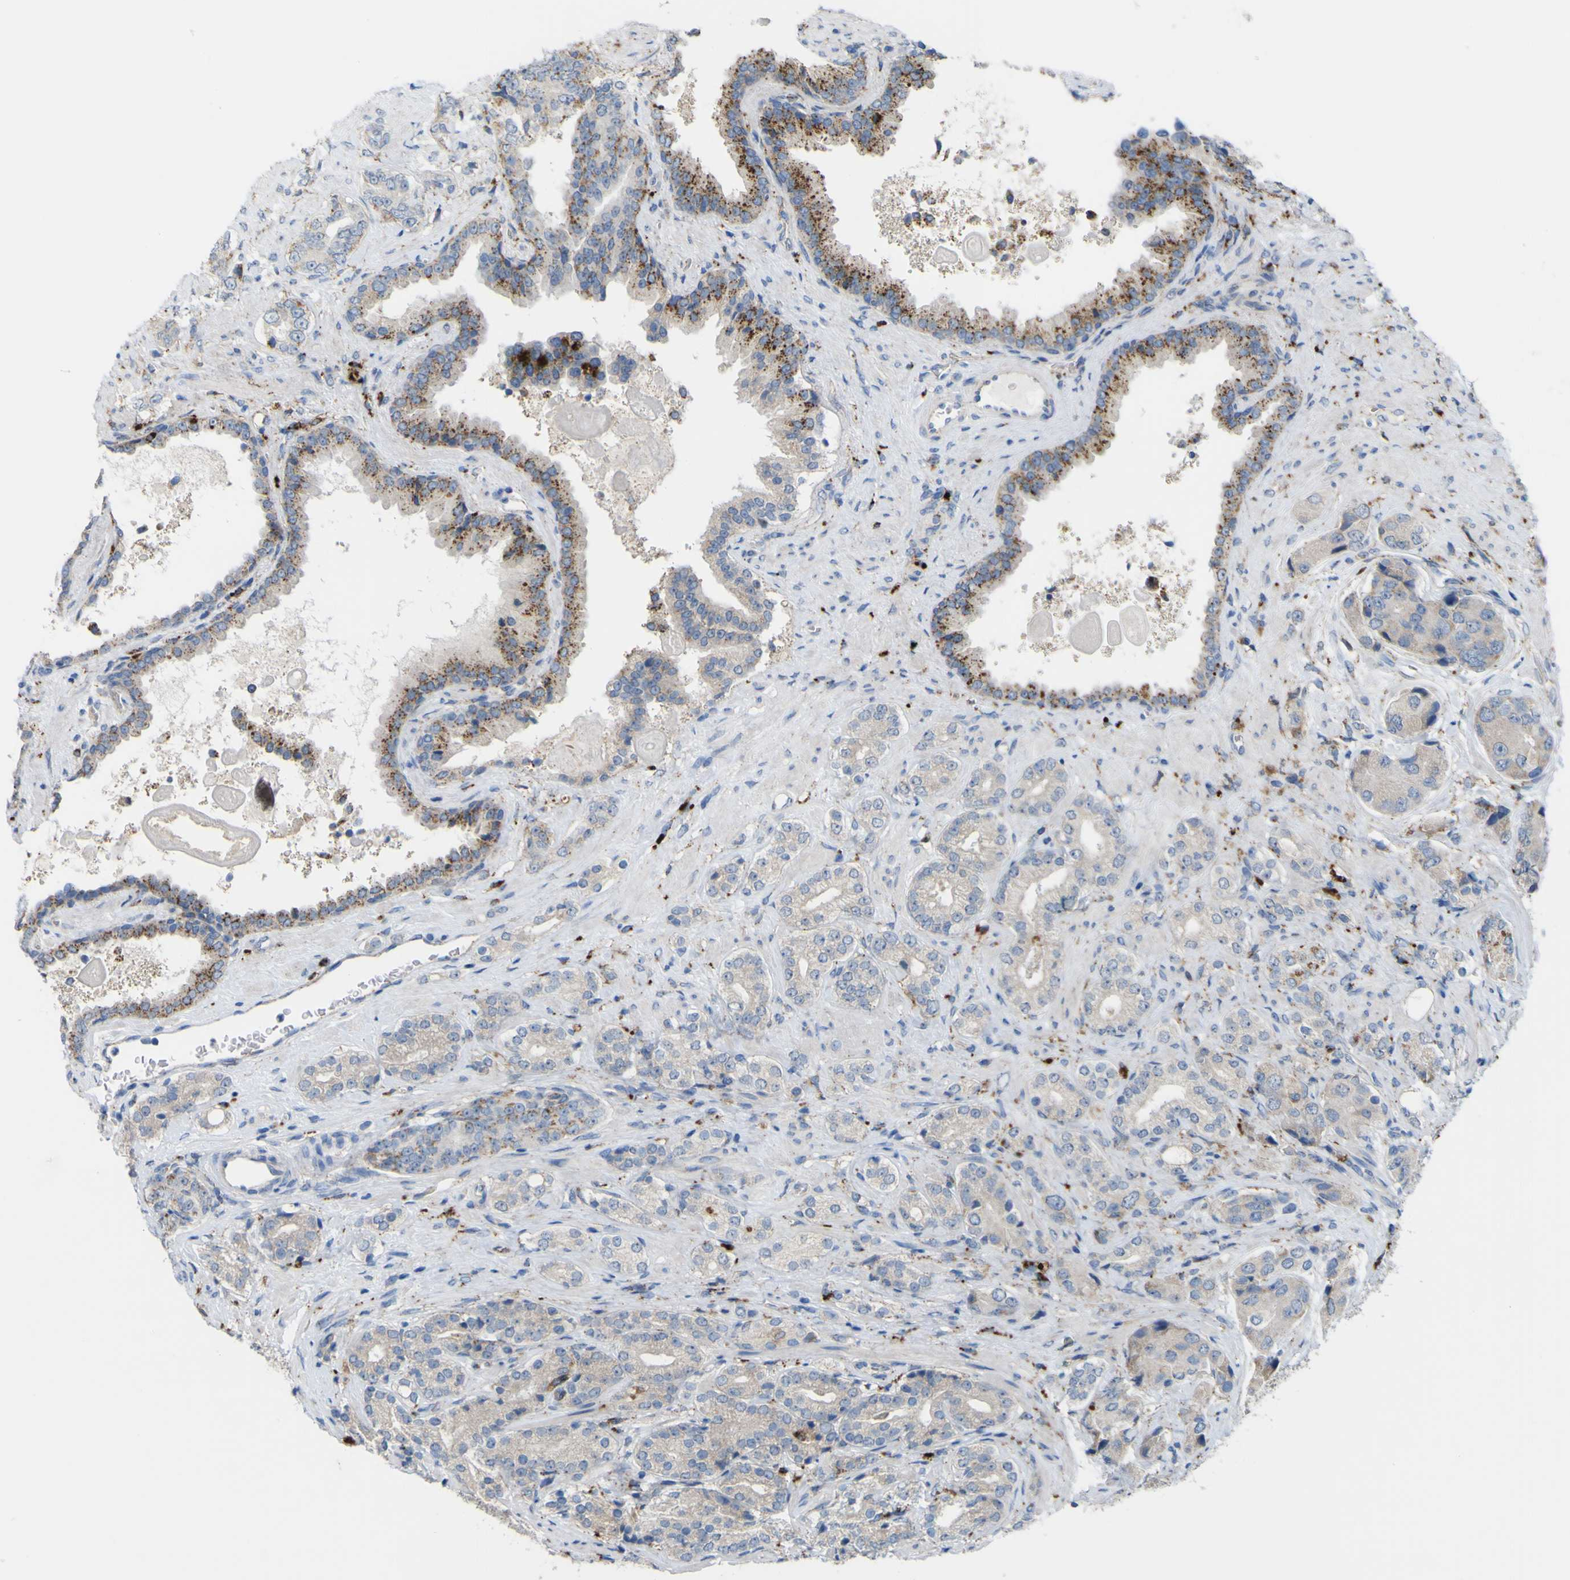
{"staining": {"intensity": "moderate", "quantity": "<25%", "location": "cytoplasmic/membranous"}, "tissue": "prostate cancer", "cell_type": "Tumor cells", "image_type": "cancer", "snomed": [{"axis": "morphology", "description": "Adenocarcinoma, High grade"}, {"axis": "topography", "description": "Prostate"}], "caption": "High-power microscopy captured an immunohistochemistry (IHC) micrograph of prostate cancer, revealing moderate cytoplasmic/membranous staining in about <25% of tumor cells.", "gene": "PLD3", "patient": {"sex": "male", "age": 71}}